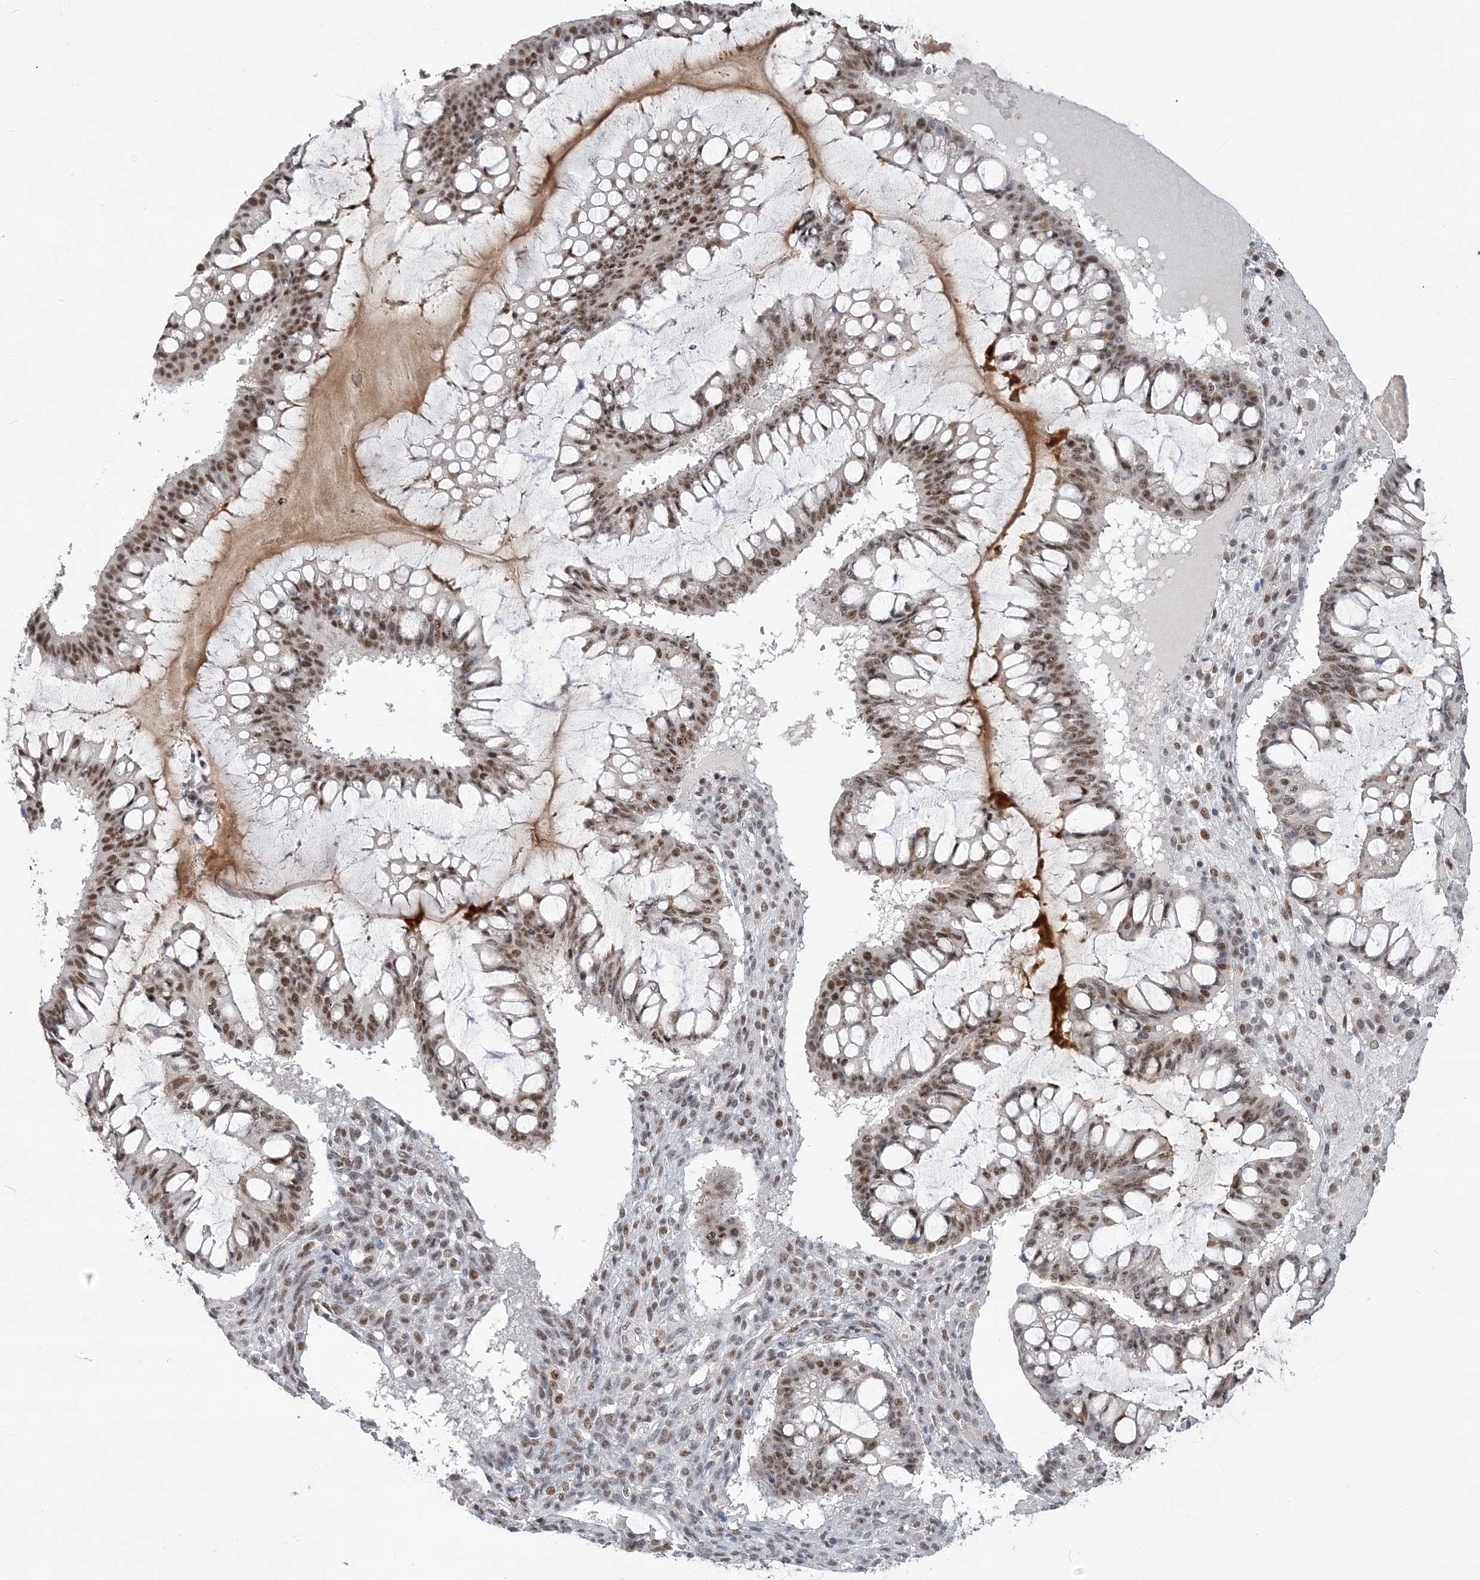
{"staining": {"intensity": "moderate", "quantity": ">75%", "location": "nuclear"}, "tissue": "ovarian cancer", "cell_type": "Tumor cells", "image_type": "cancer", "snomed": [{"axis": "morphology", "description": "Cystadenocarcinoma, mucinous, NOS"}, {"axis": "topography", "description": "Ovary"}], "caption": "Brown immunohistochemical staining in ovarian cancer shows moderate nuclear staining in about >75% of tumor cells.", "gene": "PLRG1", "patient": {"sex": "female", "age": 73}}